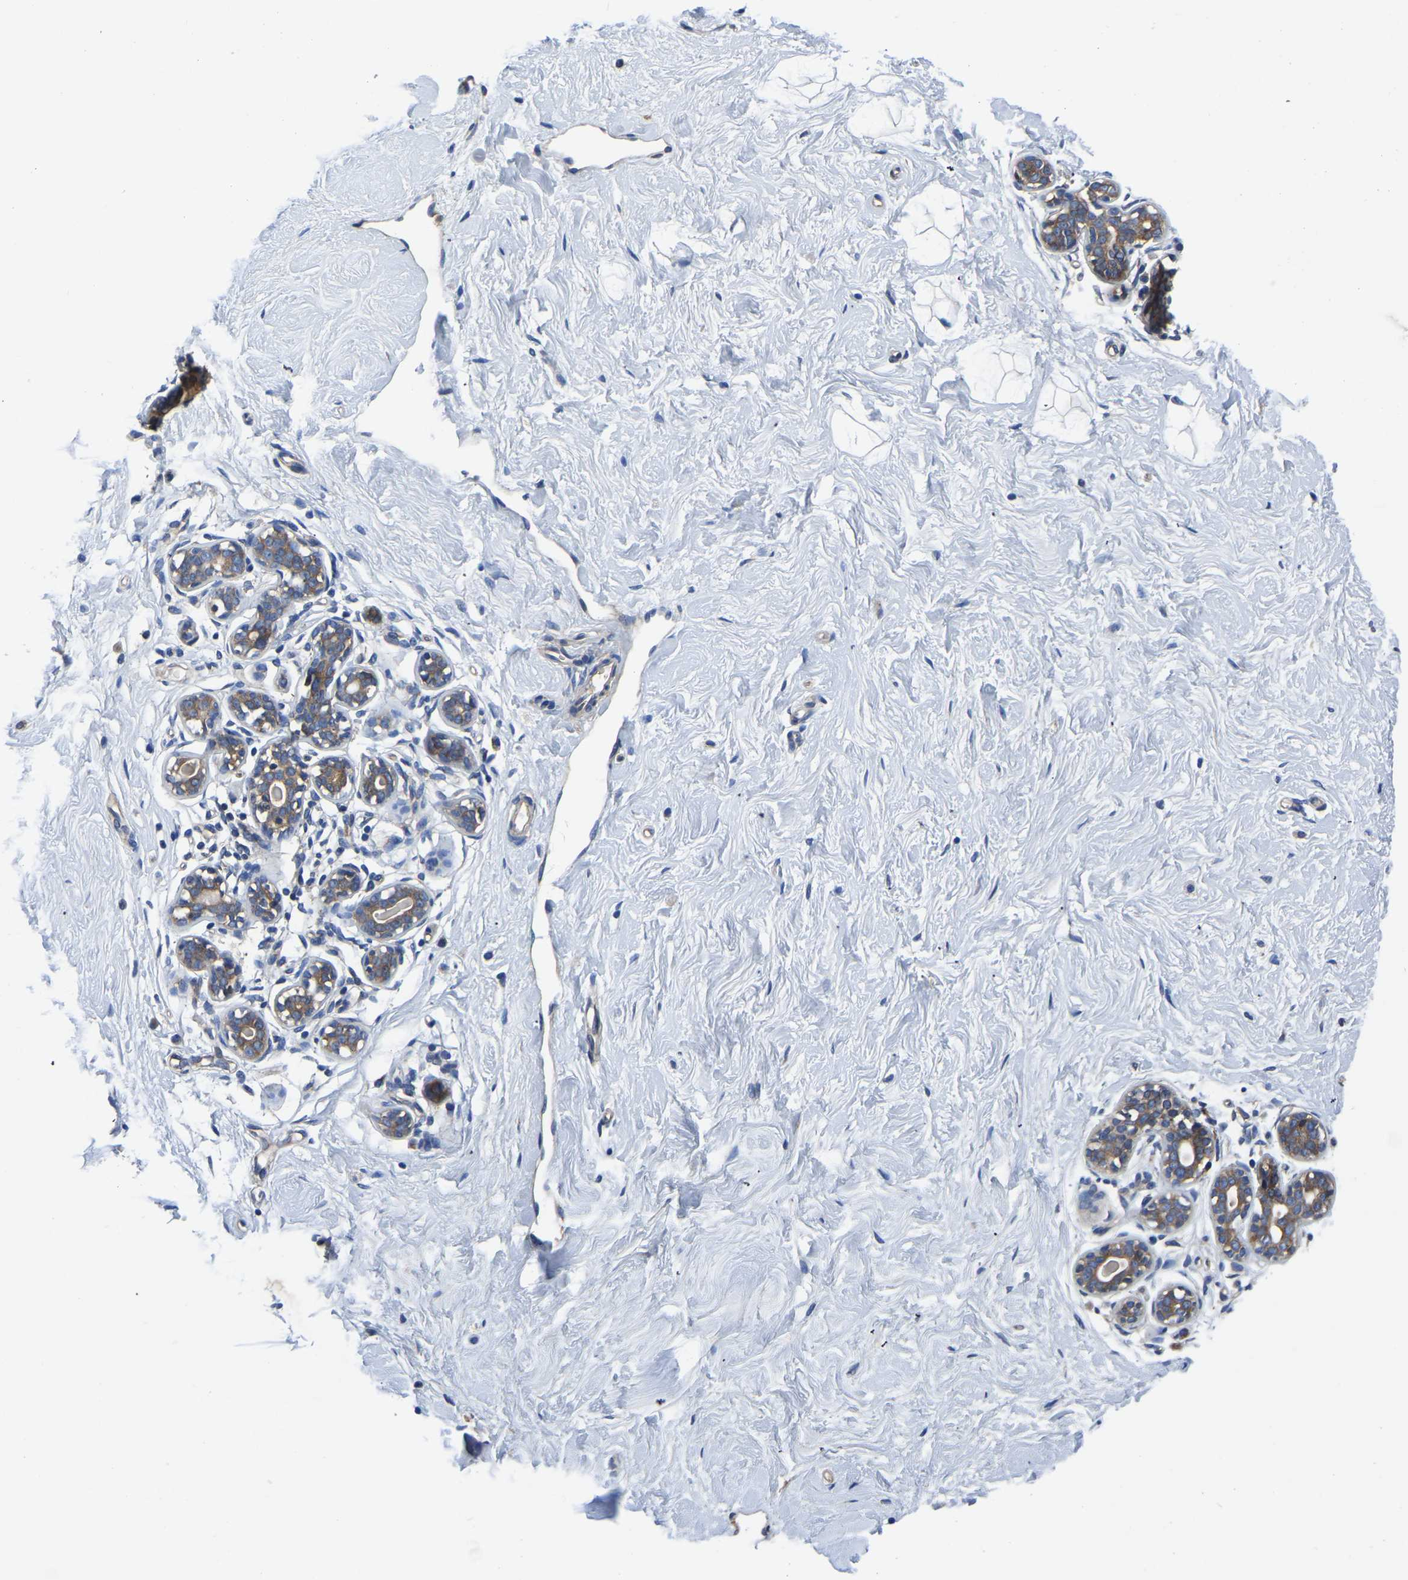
{"staining": {"intensity": "negative", "quantity": "none", "location": "none"}, "tissue": "breast", "cell_type": "Adipocytes", "image_type": "normal", "snomed": [{"axis": "morphology", "description": "Normal tissue, NOS"}, {"axis": "topography", "description": "Breast"}], "caption": "Adipocytes are negative for protein expression in benign human breast.", "gene": "TFG", "patient": {"sex": "female", "age": 23}}